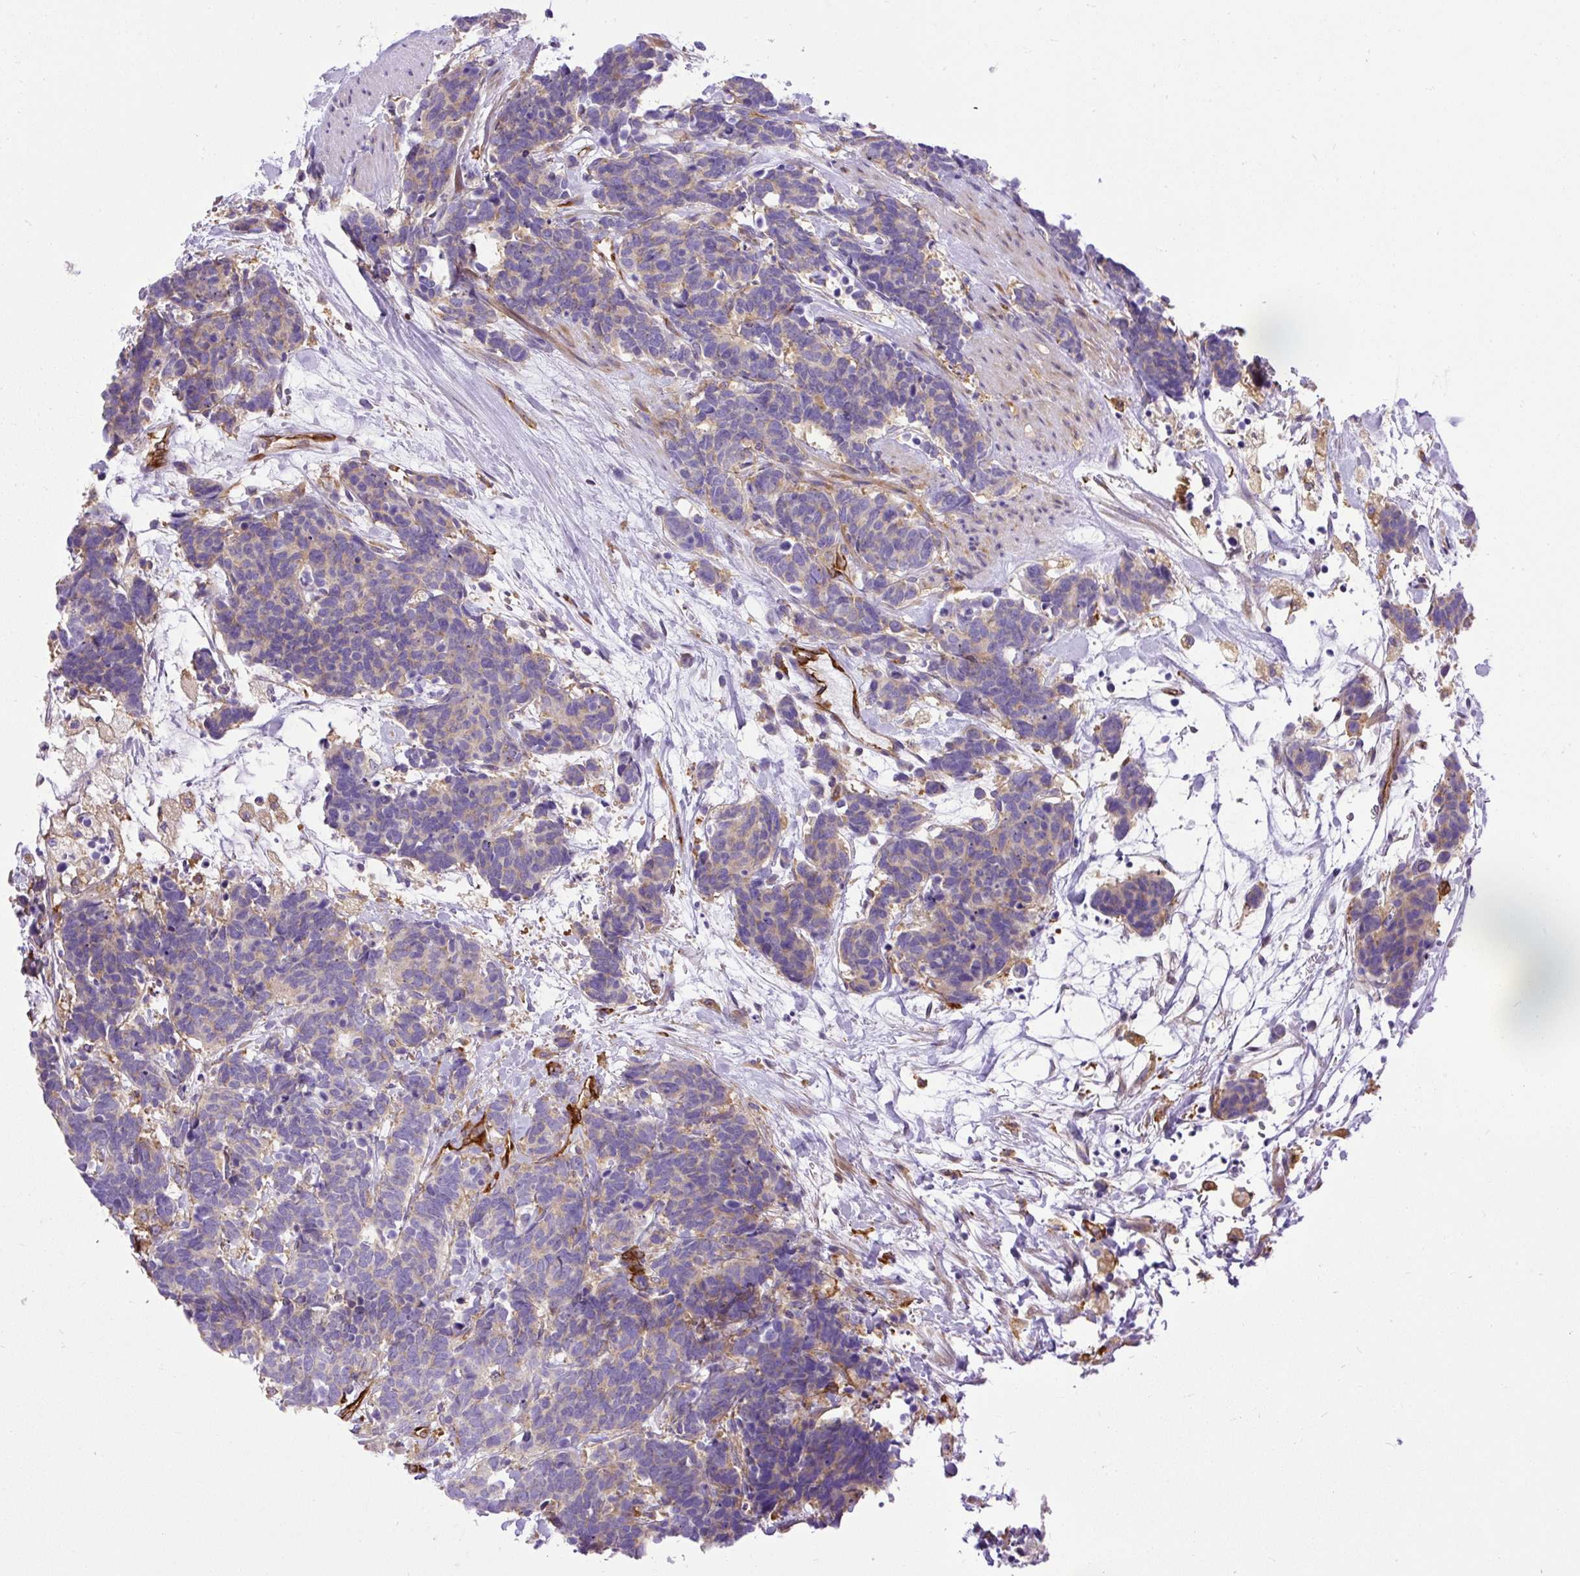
{"staining": {"intensity": "negative", "quantity": "none", "location": "none"}, "tissue": "carcinoid", "cell_type": "Tumor cells", "image_type": "cancer", "snomed": [{"axis": "morphology", "description": "Carcinoma, NOS"}, {"axis": "morphology", "description": "Carcinoid, malignant, NOS"}, {"axis": "topography", "description": "Prostate"}], "caption": "Carcinoma stained for a protein using immunohistochemistry shows no staining tumor cells.", "gene": "MAP1S", "patient": {"sex": "male", "age": 57}}